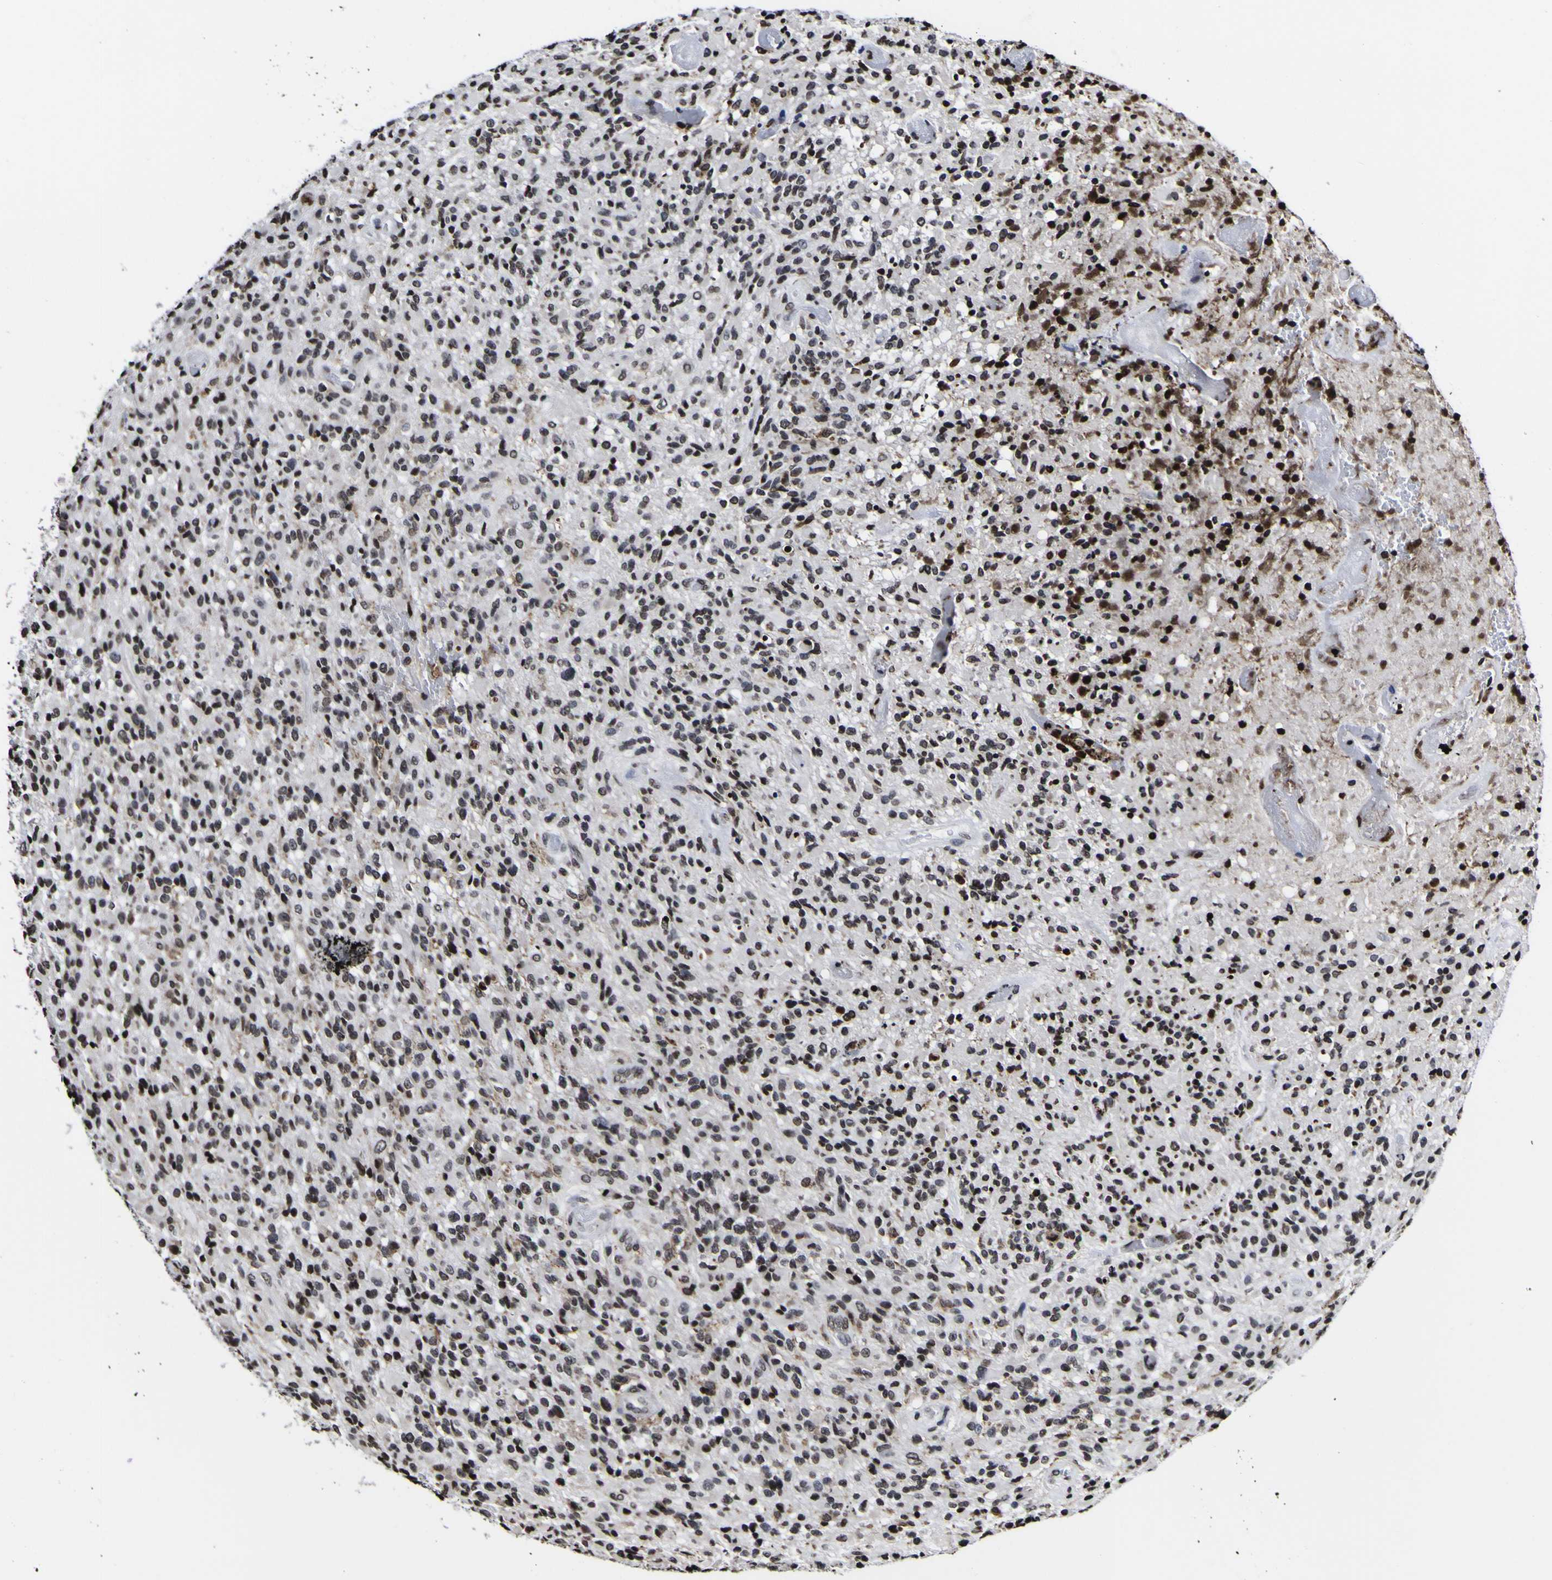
{"staining": {"intensity": "strong", "quantity": ">75%", "location": "nuclear"}, "tissue": "glioma", "cell_type": "Tumor cells", "image_type": "cancer", "snomed": [{"axis": "morphology", "description": "Glioma, malignant, High grade"}, {"axis": "topography", "description": "Brain"}], "caption": "Immunohistochemistry (IHC) histopathology image of human glioma stained for a protein (brown), which shows high levels of strong nuclear expression in approximately >75% of tumor cells.", "gene": "PIAS1", "patient": {"sex": "male", "age": 71}}